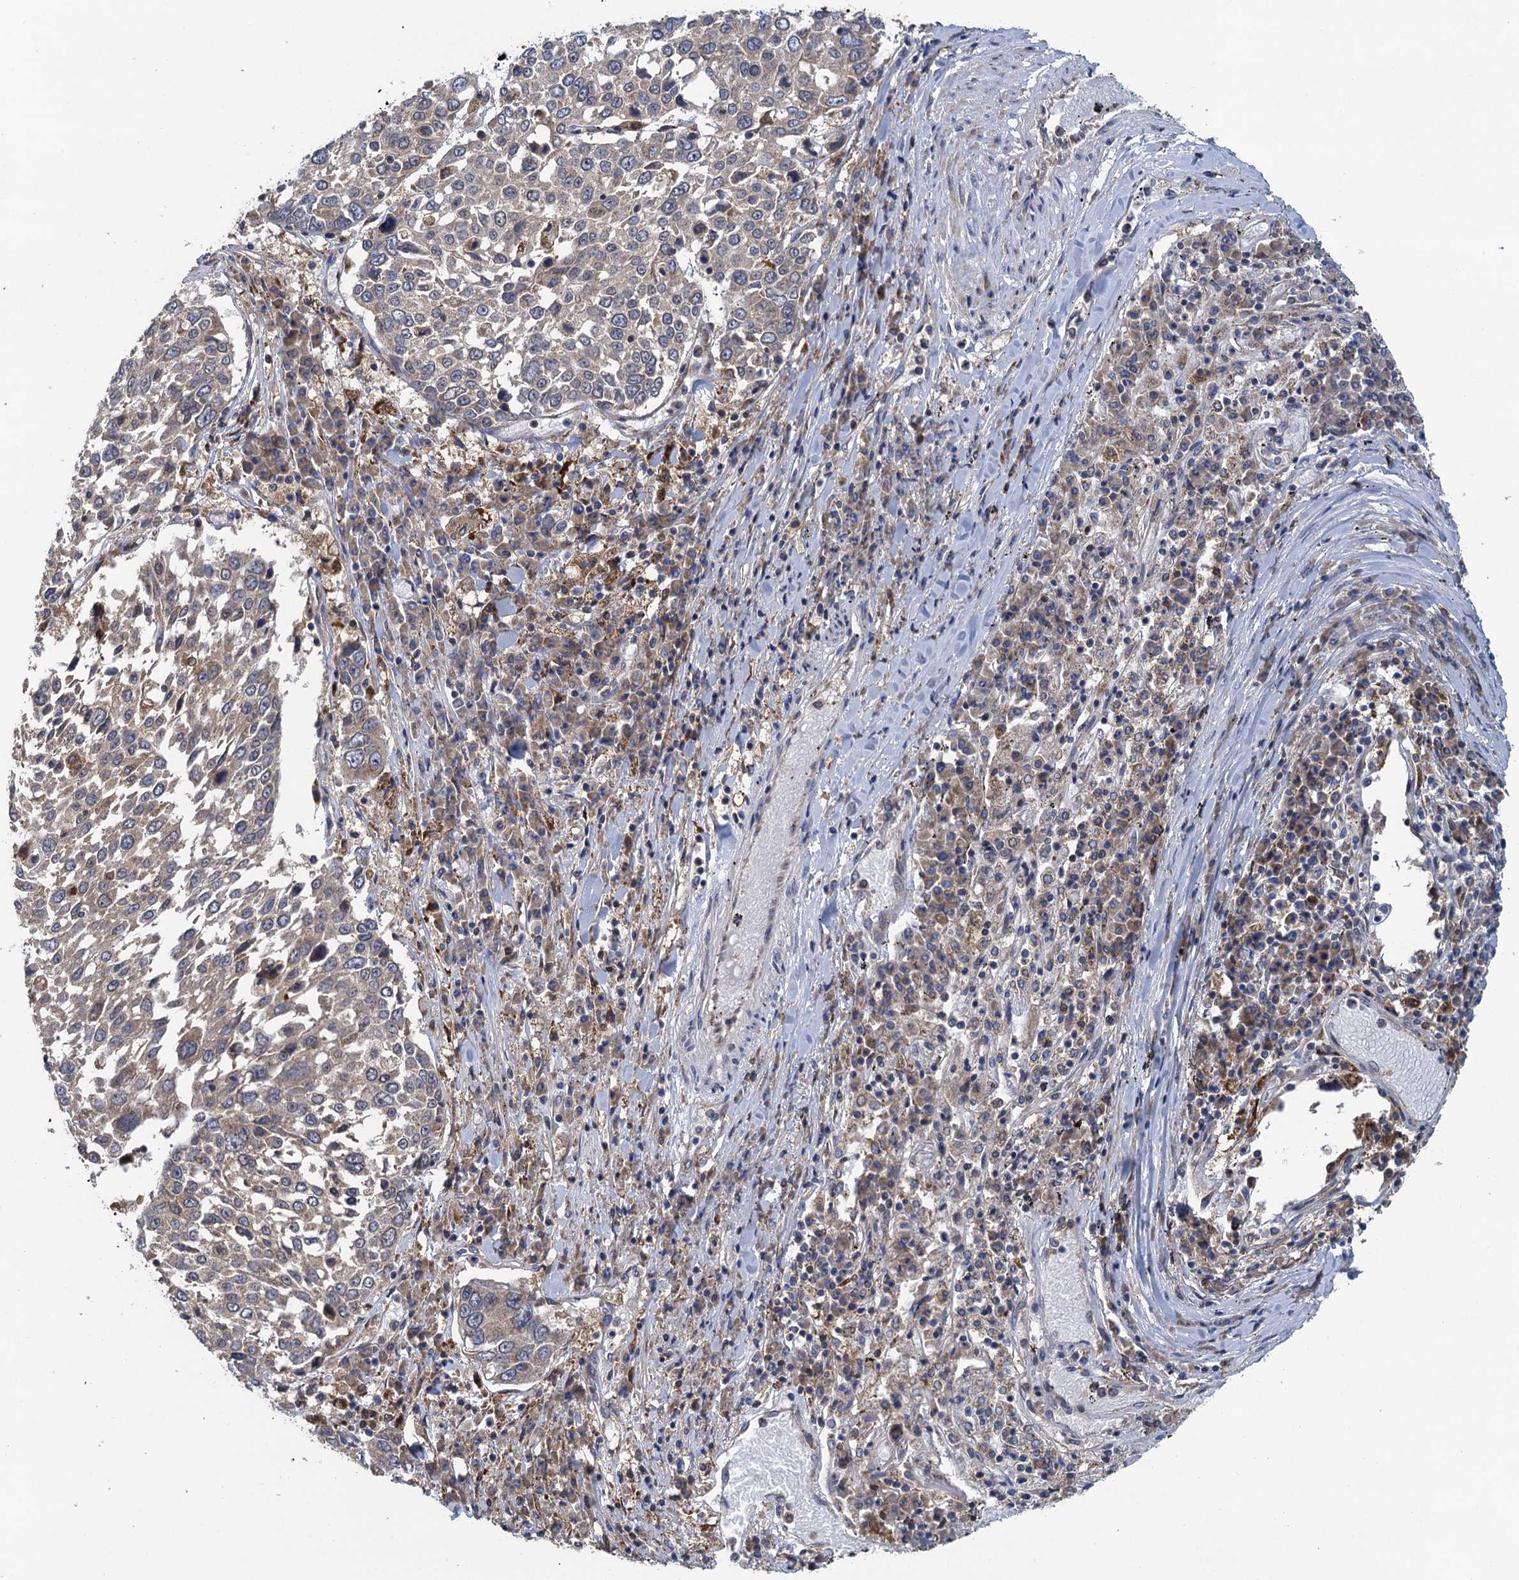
{"staining": {"intensity": "weak", "quantity": "<25%", "location": "cytoplasmic/membranous"}, "tissue": "lung cancer", "cell_type": "Tumor cells", "image_type": "cancer", "snomed": [{"axis": "morphology", "description": "Squamous cell carcinoma, NOS"}, {"axis": "topography", "description": "Lung"}], "caption": "Immunohistochemical staining of lung squamous cell carcinoma reveals no significant positivity in tumor cells.", "gene": "CNTN5", "patient": {"sex": "male", "age": 65}}